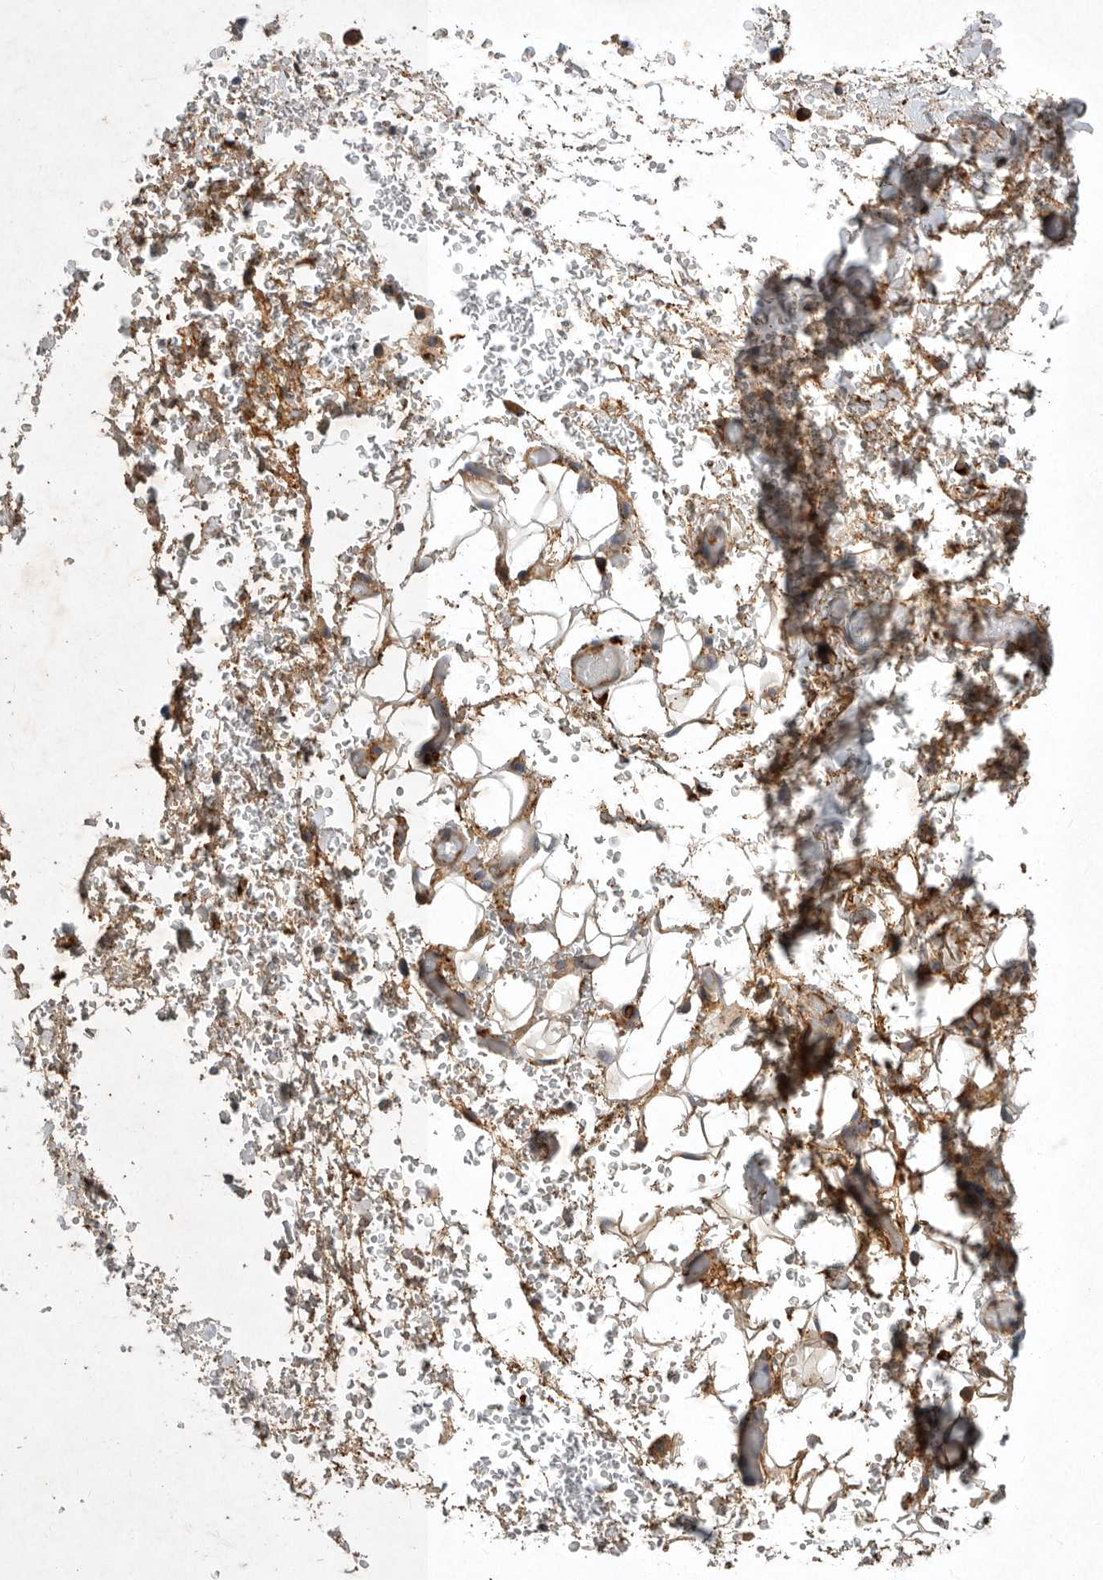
{"staining": {"intensity": "weak", "quantity": "25%-75%", "location": "cytoplasmic/membranous"}, "tissue": "adipose tissue", "cell_type": "Adipocytes", "image_type": "normal", "snomed": [{"axis": "morphology", "description": "Normal tissue, NOS"}, {"axis": "morphology", "description": "Adenocarcinoma, NOS"}, {"axis": "topography", "description": "Esophagus"}], "caption": "Weak cytoplasmic/membranous positivity is identified in about 25%-75% of adipocytes in benign adipose tissue.", "gene": "MLPH", "patient": {"sex": "male", "age": 62}}